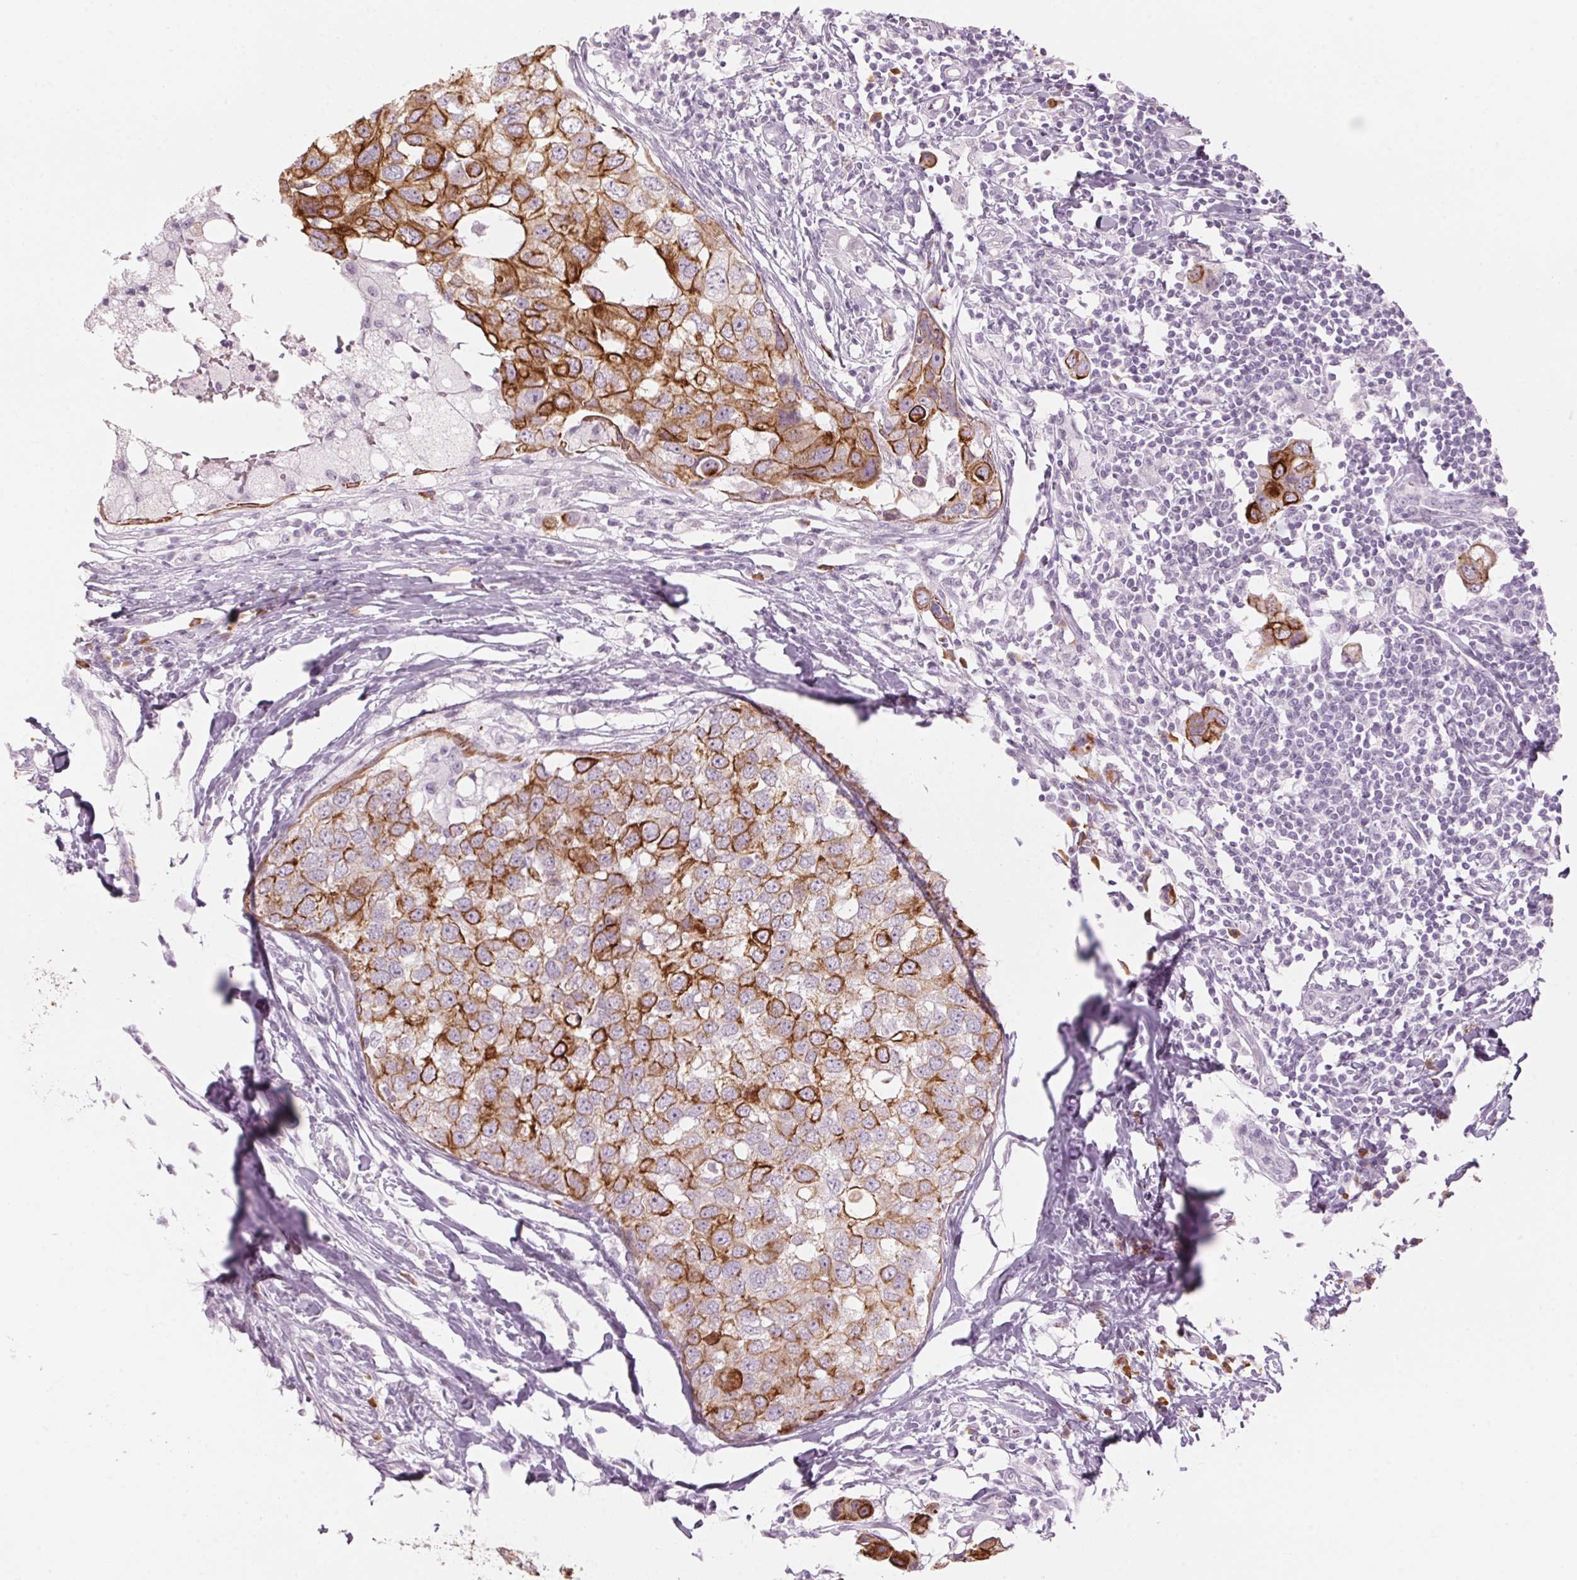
{"staining": {"intensity": "strong", "quantity": "25%-75%", "location": "cytoplasmic/membranous"}, "tissue": "breast cancer", "cell_type": "Tumor cells", "image_type": "cancer", "snomed": [{"axis": "morphology", "description": "Duct carcinoma"}, {"axis": "topography", "description": "Breast"}], "caption": "Immunohistochemistry of human breast cancer exhibits high levels of strong cytoplasmic/membranous staining in about 25%-75% of tumor cells. The protein of interest is shown in brown color, while the nuclei are stained blue.", "gene": "SCTR", "patient": {"sex": "female", "age": 27}}